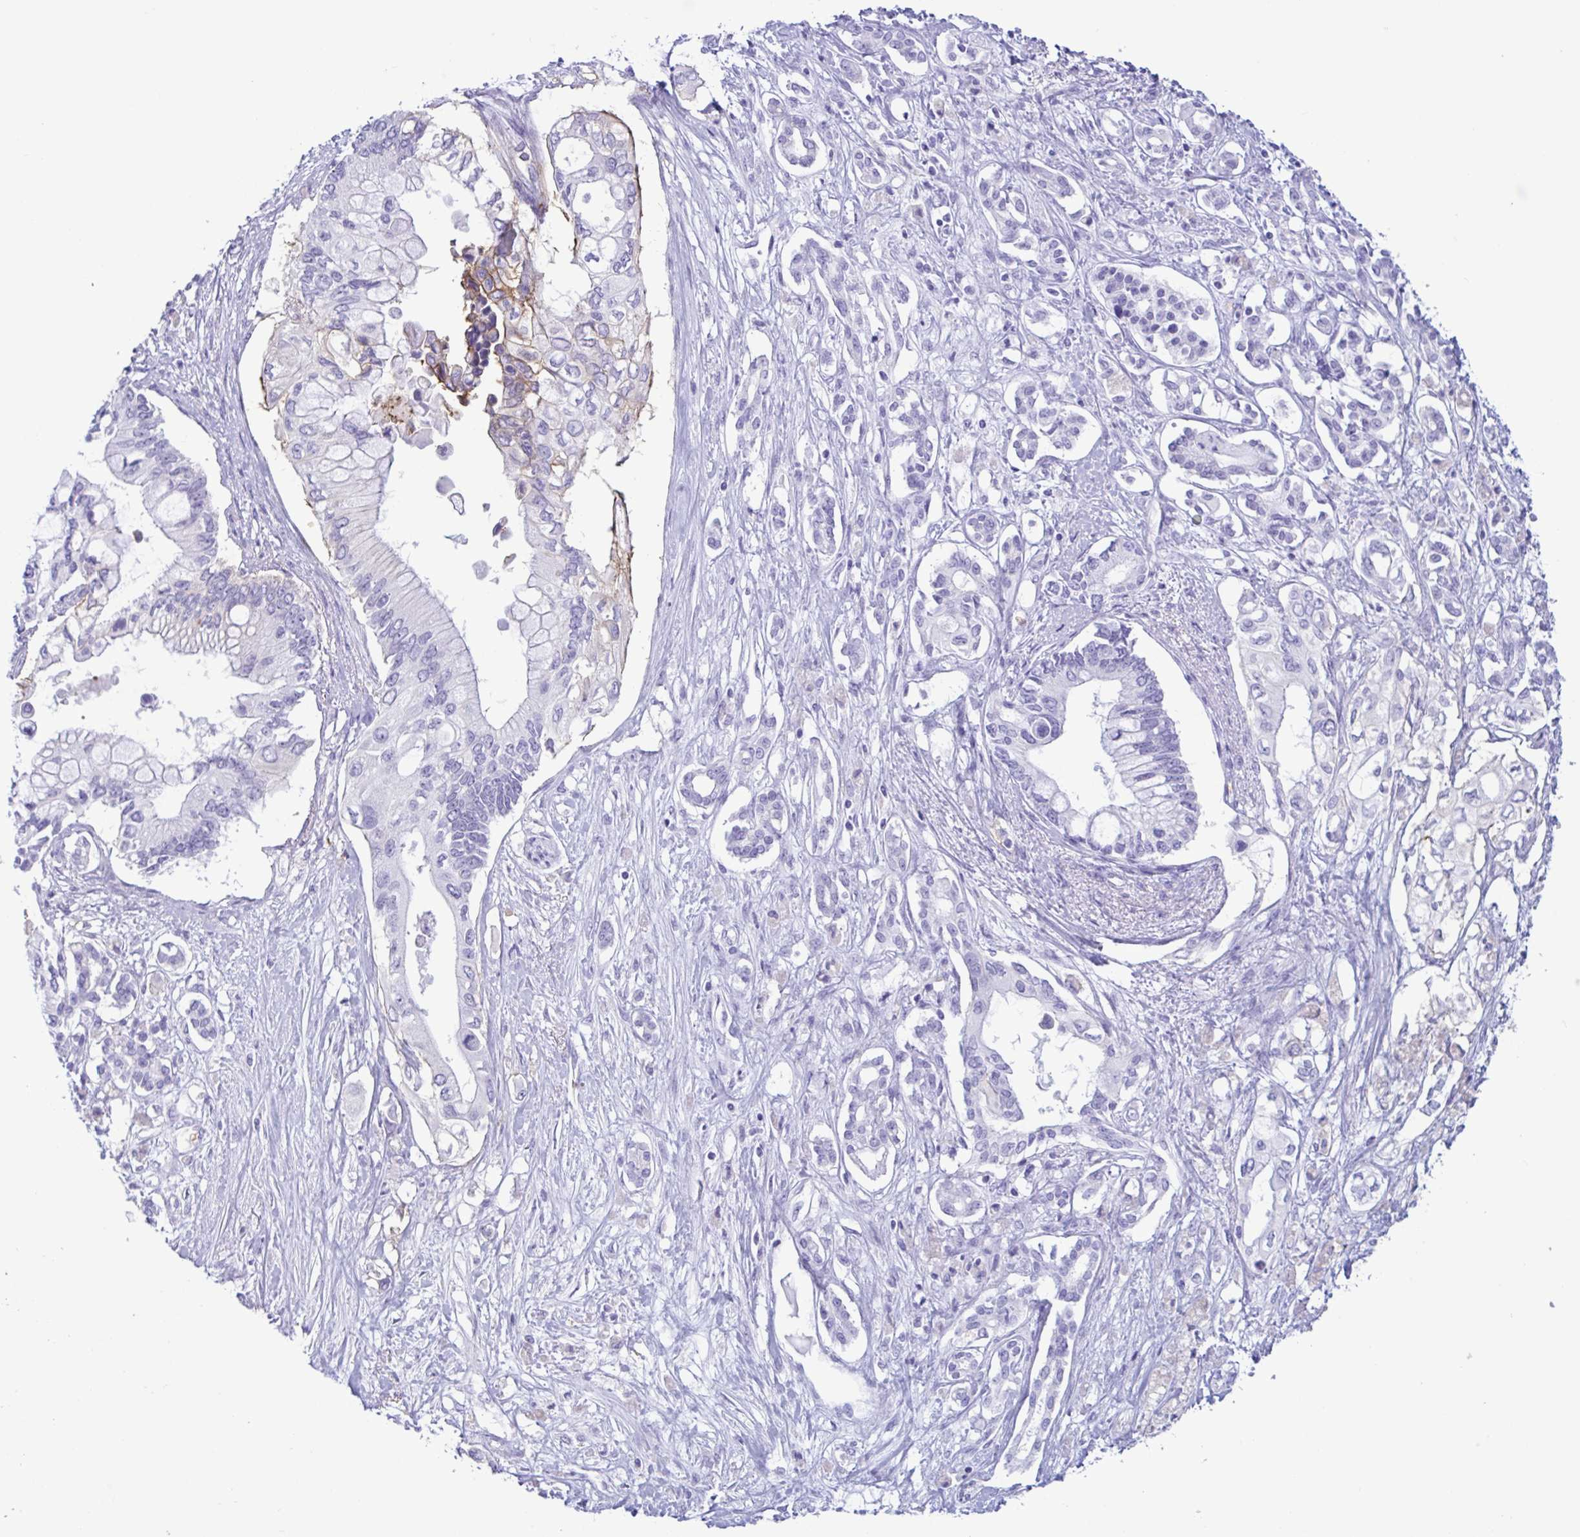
{"staining": {"intensity": "weak", "quantity": "<25%", "location": "cytoplasmic/membranous"}, "tissue": "pancreatic cancer", "cell_type": "Tumor cells", "image_type": "cancer", "snomed": [{"axis": "morphology", "description": "Adenocarcinoma, NOS"}, {"axis": "topography", "description": "Pancreas"}], "caption": "Tumor cells show no significant positivity in pancreatic cancer. (DAB immunohistochemistry, high magnification).", "gene": "SLC2A1", "patient": {"sex": "female", "age": 63}}